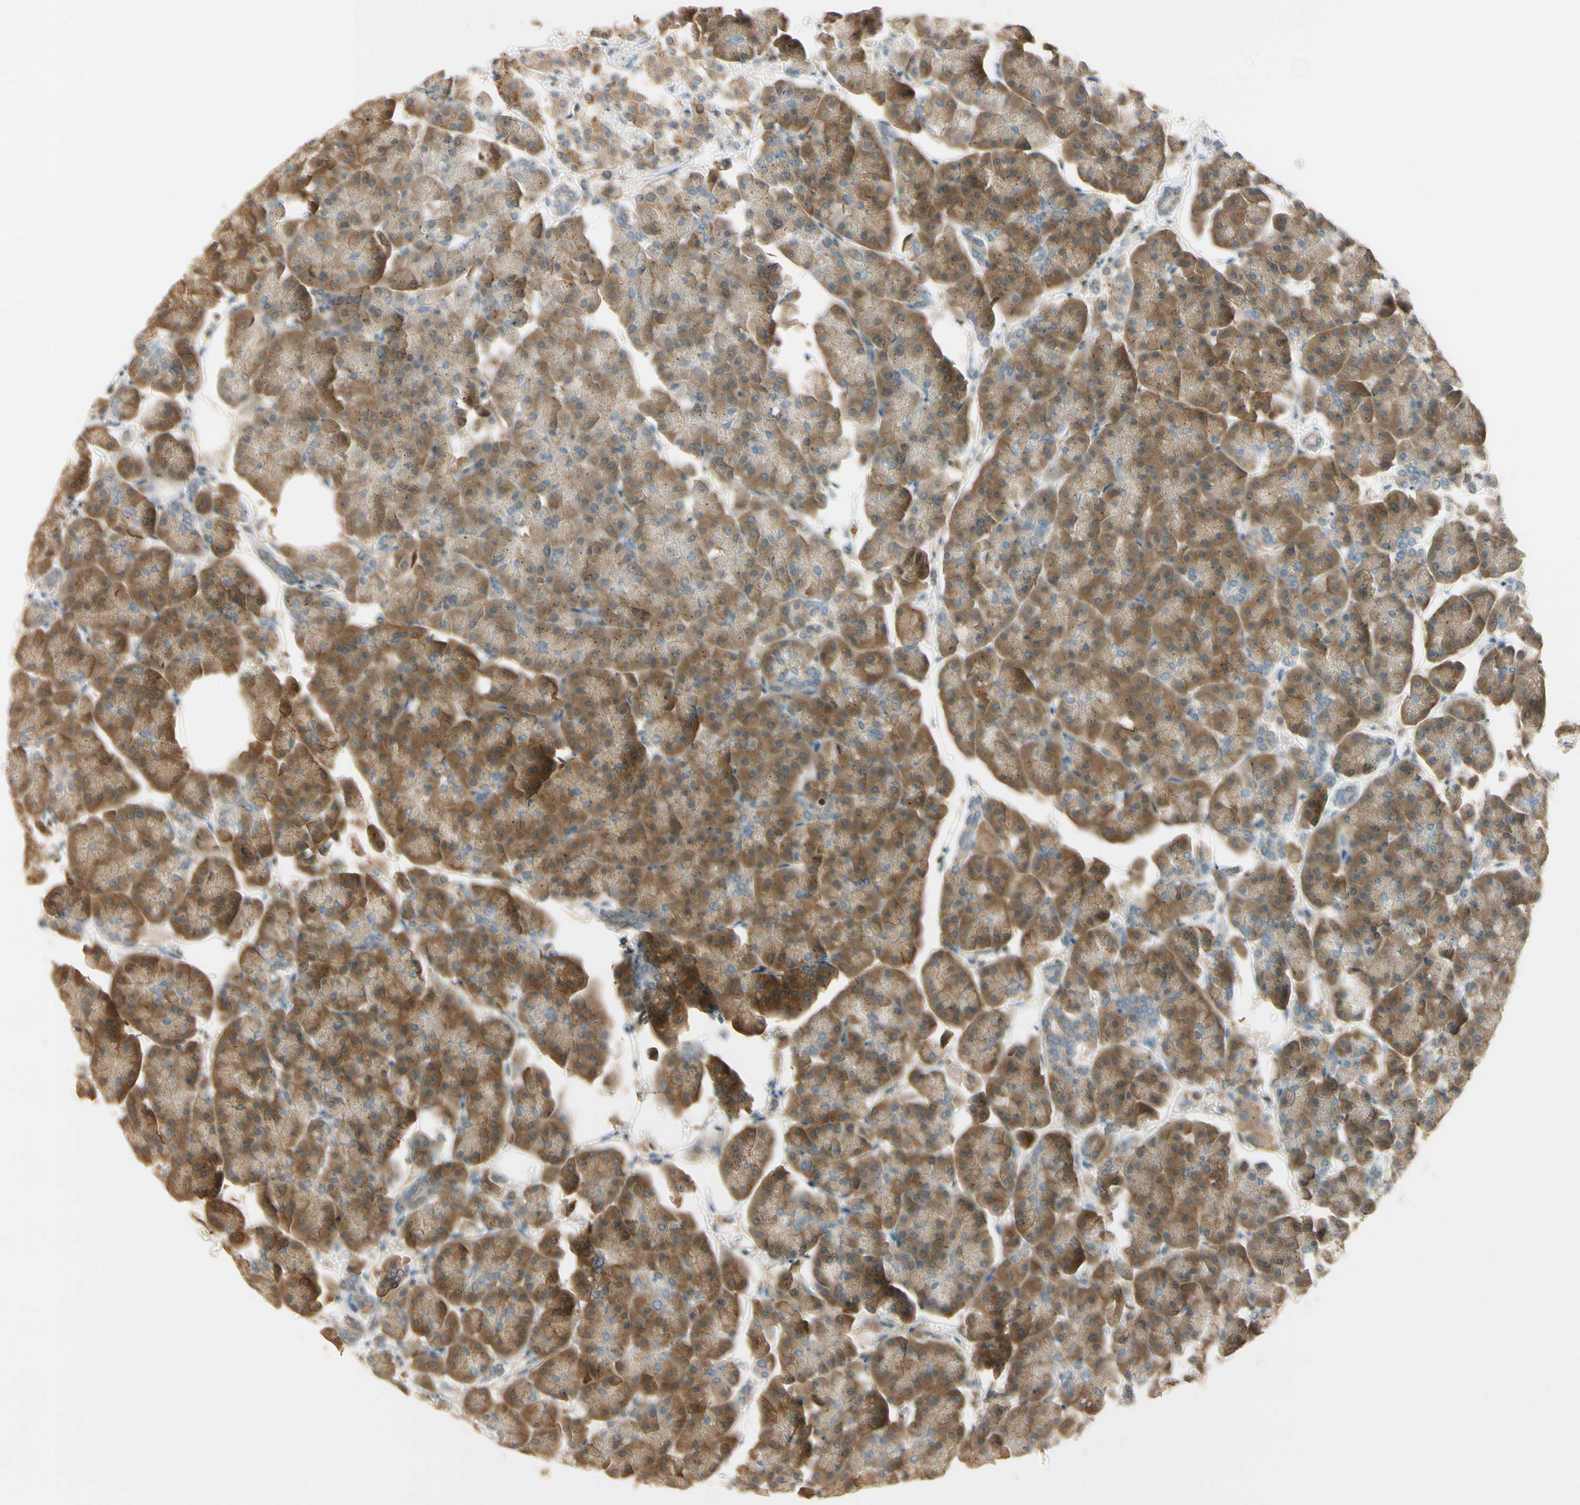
{"staining": {"intensity": "moderate", "quantity": ">75%", "location": "cytoplasmic/membranous"}, "tissue": "pancreas", "cell_type": "Exocrine glandular cells", "image_type": "normal", "snomed": [{"axis": "morphology", "description": "Normal tissue, NOS"}, {"axis": "topography", "description": "Pancreas"}], "caption": "Normal pancreas demonstrates moderate cytoplasmic/membranous positivity in approximately >75% of exocrine glandular cells Nuclei are stained in blue..", "gene": "PLXNA1", "patient": {"sex": "female", "age": 70}}